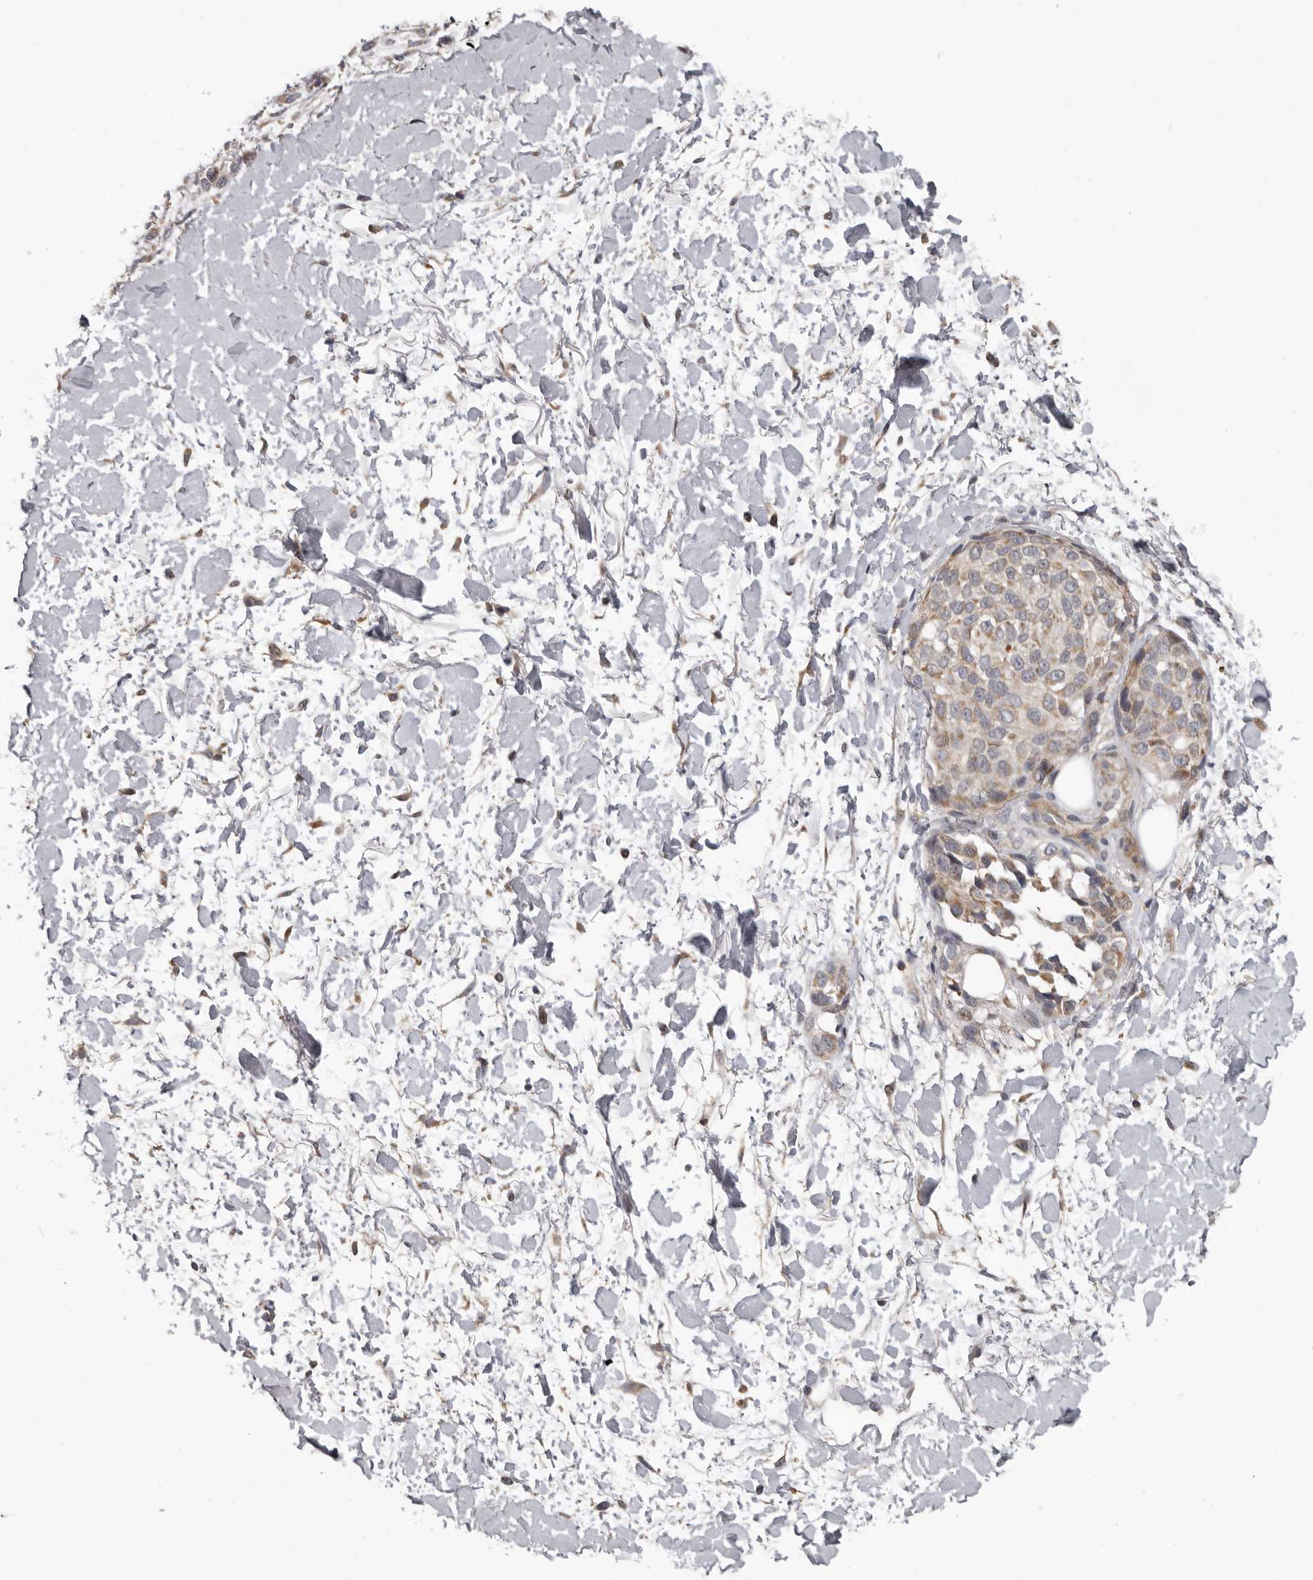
{"staining": {"intensity": "weak", "quantity": "25%-75%", "location": "cytoplasmic/membranous"}, "tissue": "melanoma", "cell_type": "Tumor cells", "image_type": "cancer", "snomed": [{"axis": "morphology", "description": "Malignant melanoma, Metastatic site"}, {"axis": "topography", "description": "Skin"}], "caption": "Malignant melanoma (metastatic site) stained with a protein marker shows weak staining in tumor cells.", "gene": "FGFR4", "patient": {"sex": "female", "age": 72}}